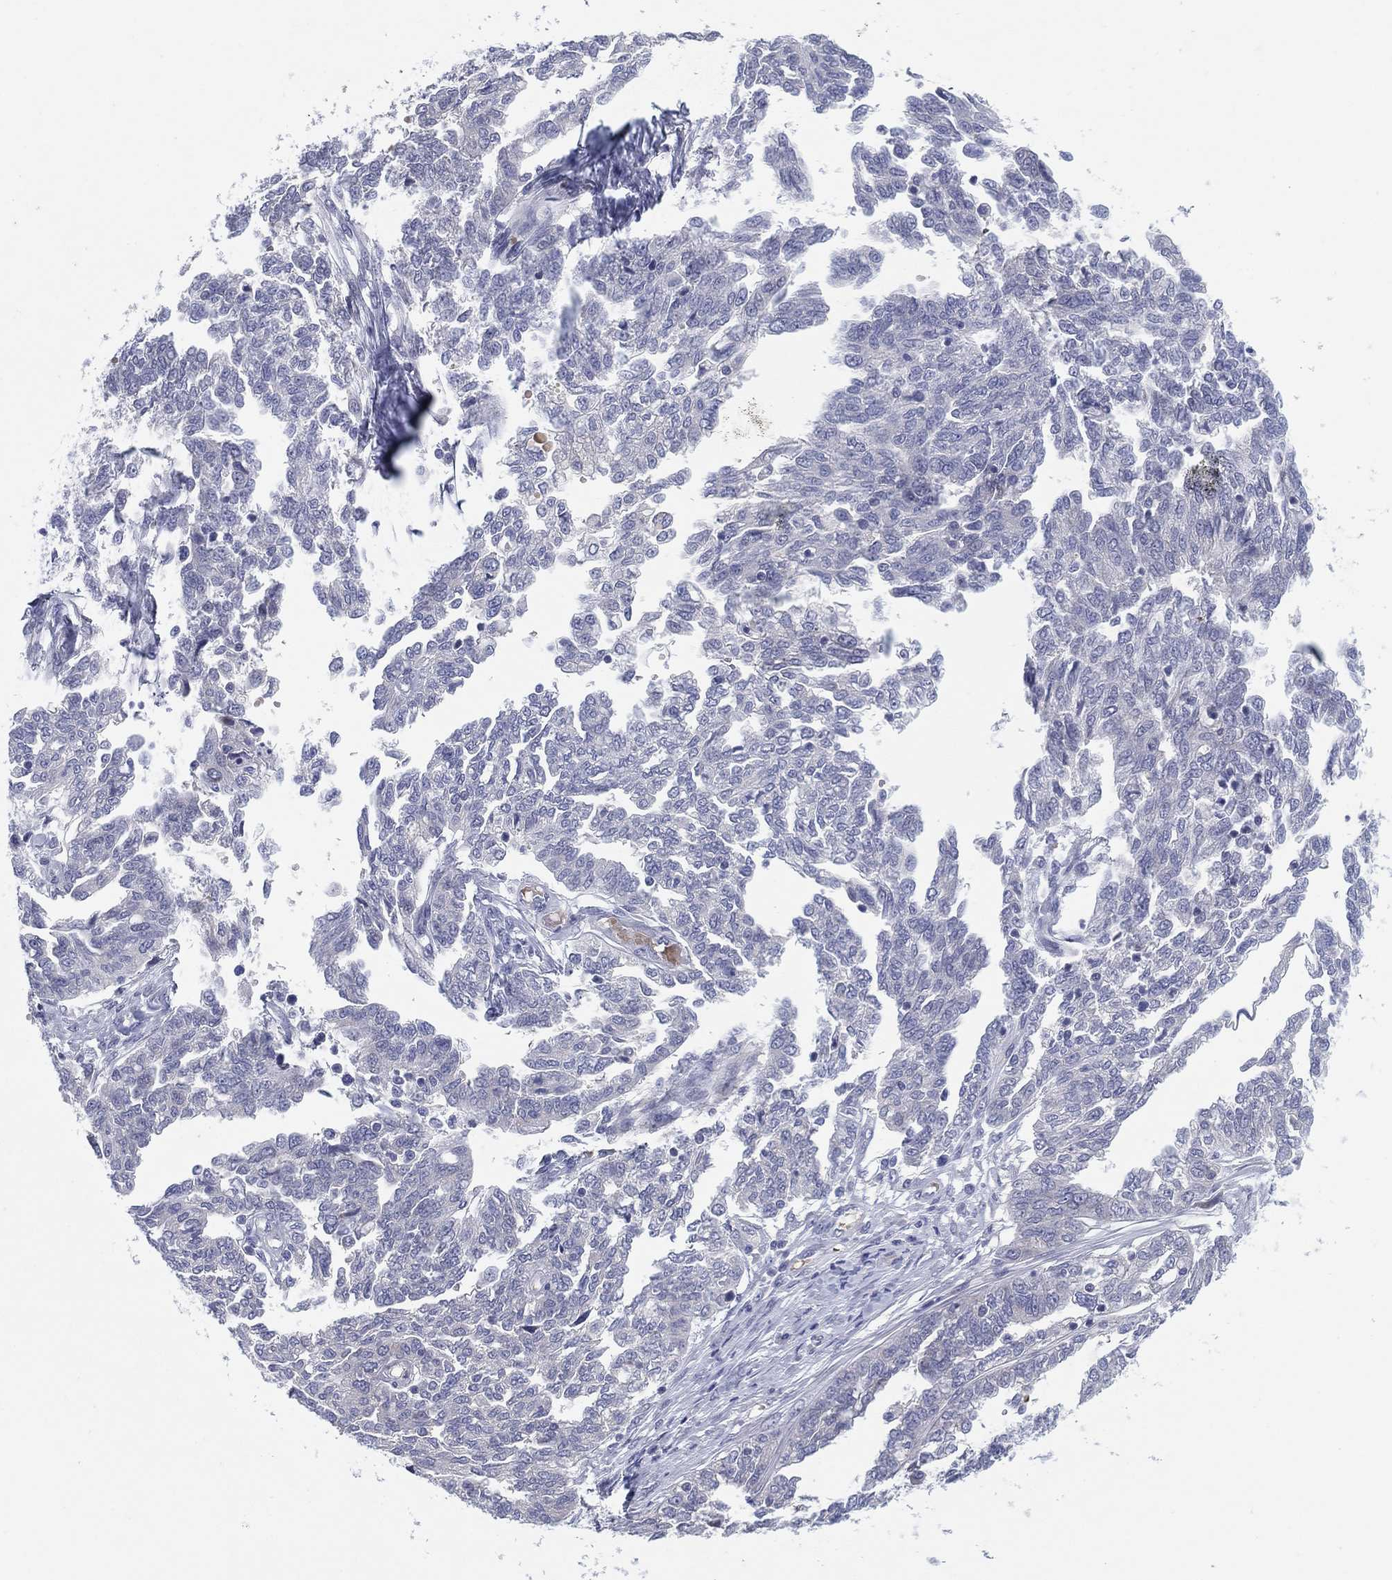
{"staining": {"intensity": "negative", "quantity": "none", "location": "none"}, "tissue": "ovarian cancer", "cell_type": "Tumor cells", "image_type": "cancer", "snomed": [{"axis": "morphology", "description": "Cystadenocarcinoma, serous, NOS"}, {"axis": "topography", "description": "Ovary"}], "caption": "Immunohistochemistry (IHC) micrograph of human ovarian cancer stained for a protein (brown), which shows no expression in tumor cells.", "gene": "HEATR4", "patient": {"sex": "female", "age": 67}}